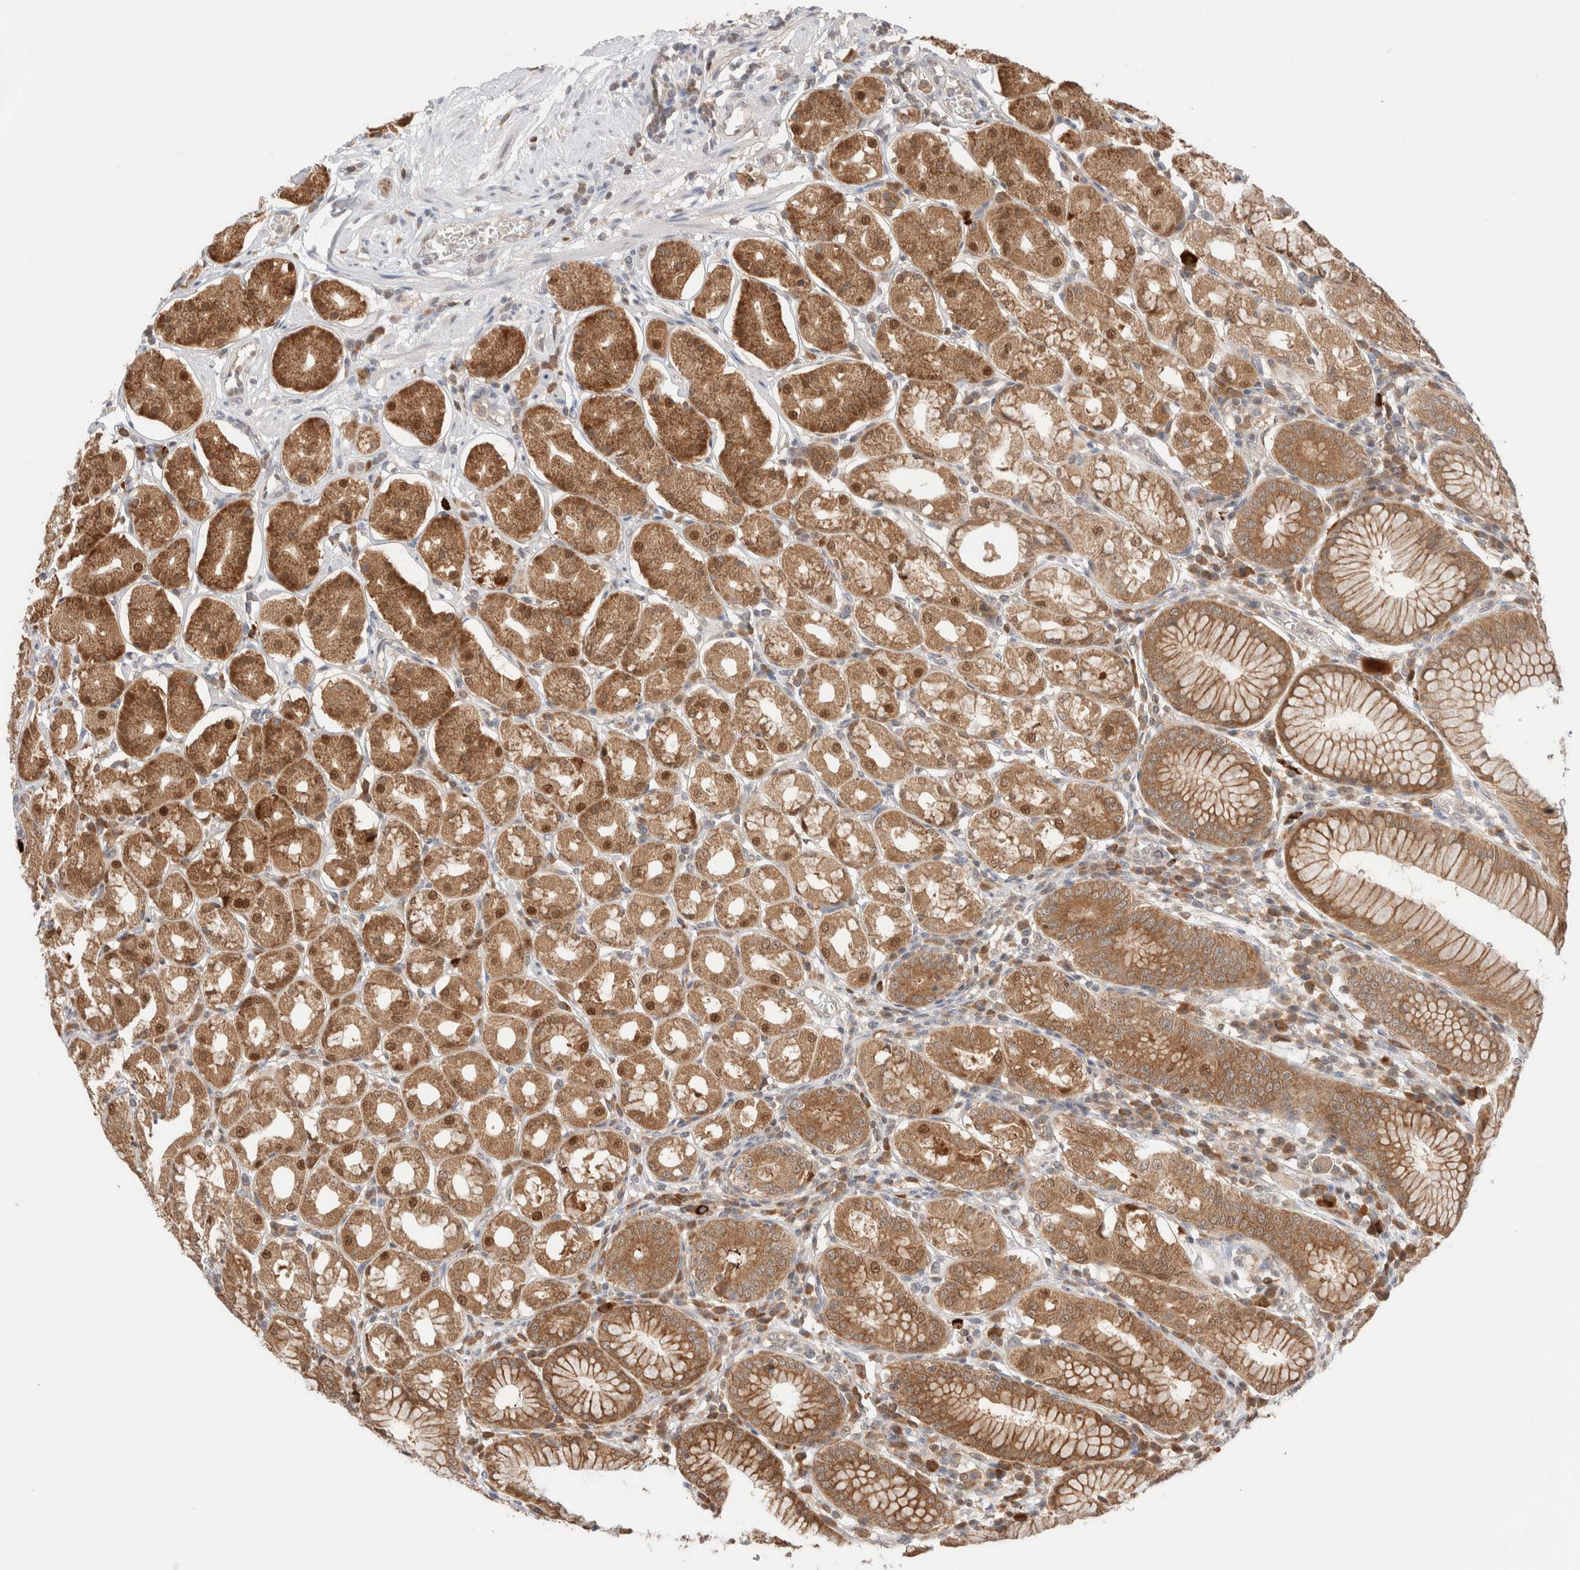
{"staining": {"intensity": "moderate", "quantity": ">75%", "location": "cytoplasmic/membranous,nuclear"}, "tissue": "stomach", "cell_type": "Glandular cells", "image_type": "normal", "snomed": [{"axis": "morphology", "description": "Normal tissue, NOS"}, {"axis": "topography", "description": "Stomach"}, {"axis": "topography", "description": "Stomach, lower"}], "caption": "Stomach stained with a brown dye exhibits moderate cytoplasmic/membranous,nuclear positive positivity in about >75% of glandular cells.", "gene": "XKR4", "patient": {"sex": "female", "age": 56}}